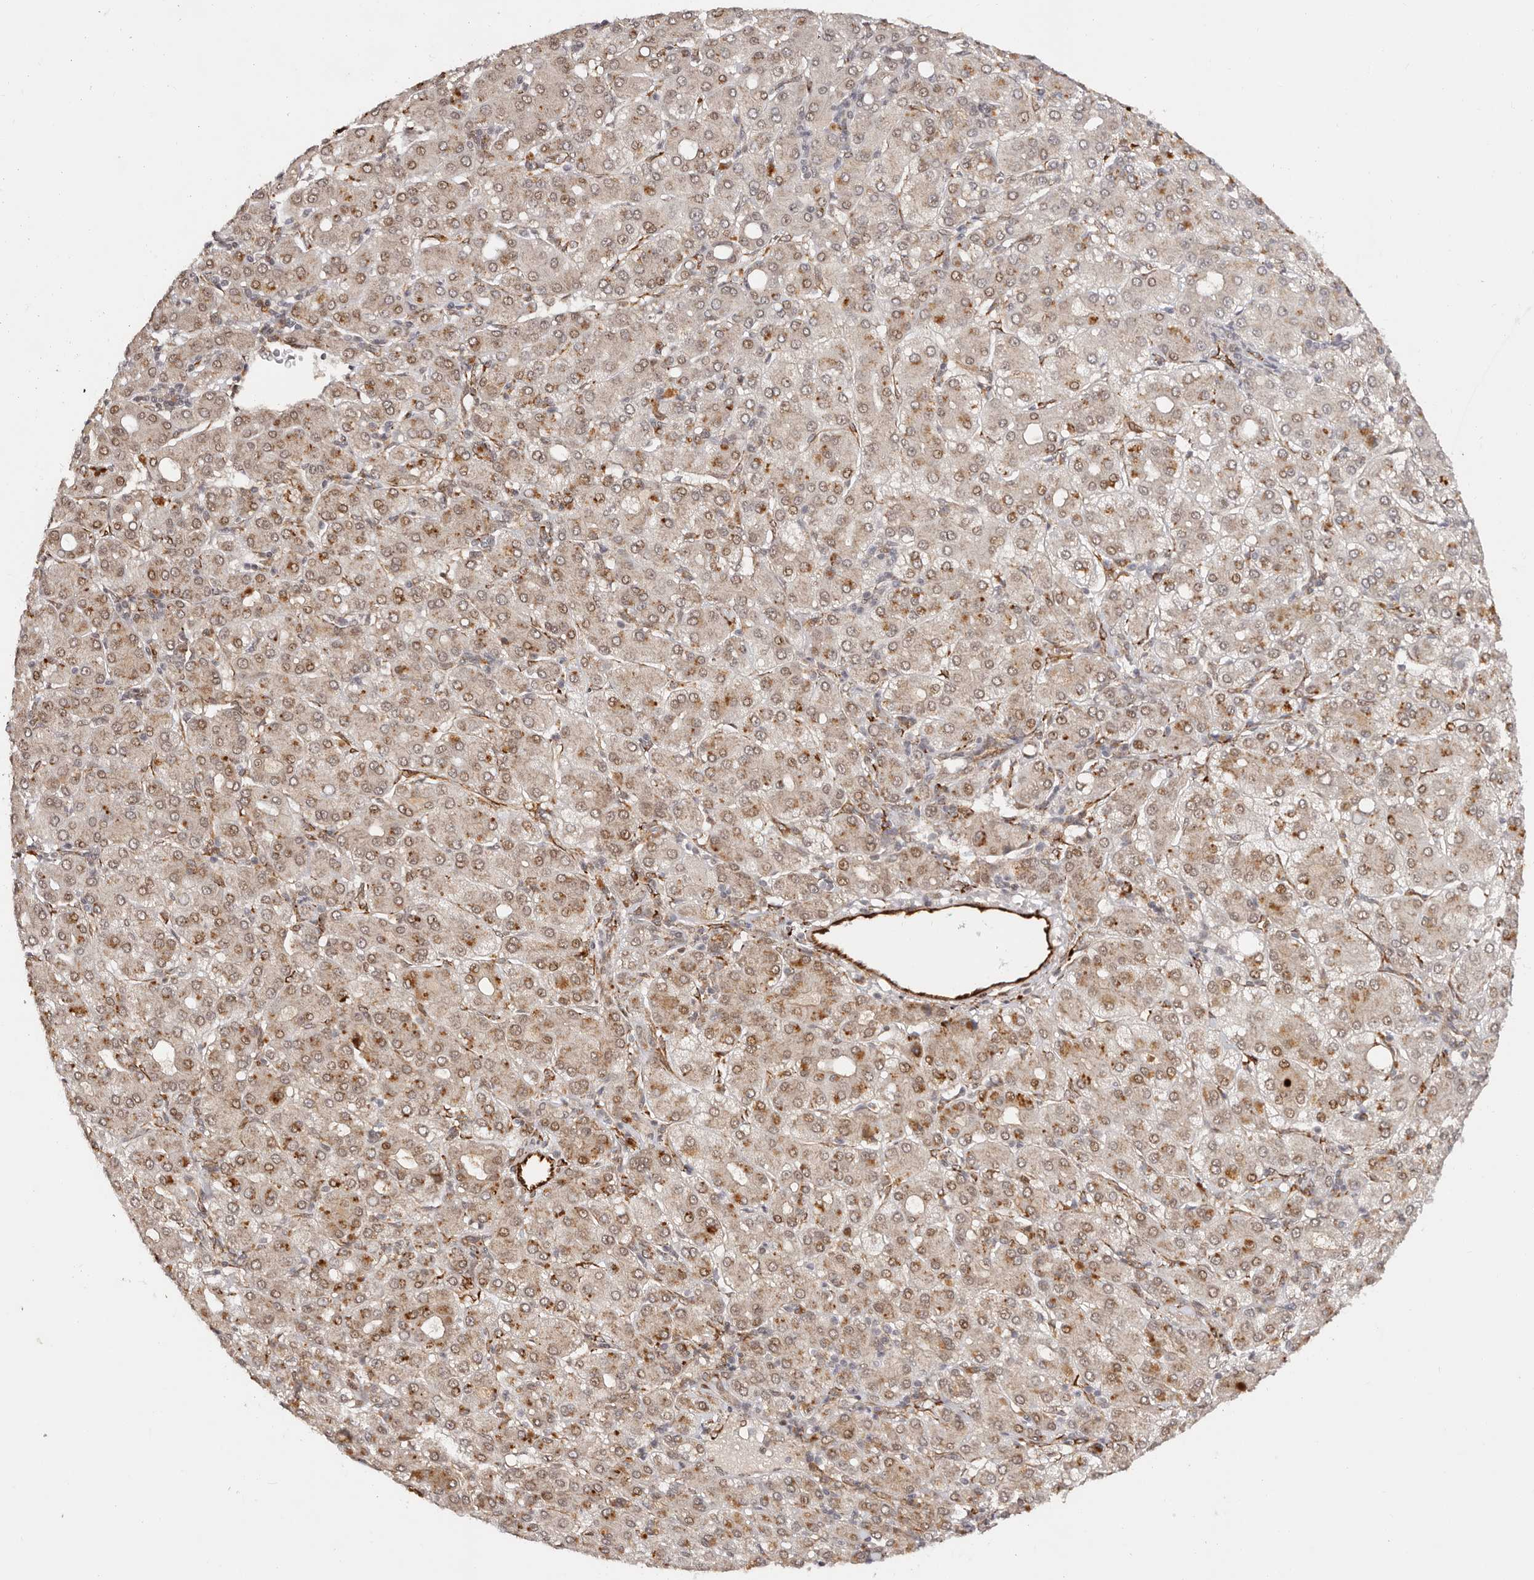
{"staining": {"intensity": "moderate", "quantity": "25%-75%", "location": "cytoplasmic/membranous,nuclear"}, "tissue": "liver cancer", "cell_type": "Tumor cells", "image_type": "cancer", "snomed": [{"axis": "morphology", "description": "Carcinoma, Hepatocellular, NOS"}, {"axis": "topography", "description": "Liver"}], "caption": "Liver hepatocellular carcinoma tissue shows moderate cytoplasmic/membranous and nuclear staining in about 25%-75% of tumor cells, visualized by immunohistochemistry.", "gene": "BCL2L15", "patient": {"sex": "male", "age": 65}}